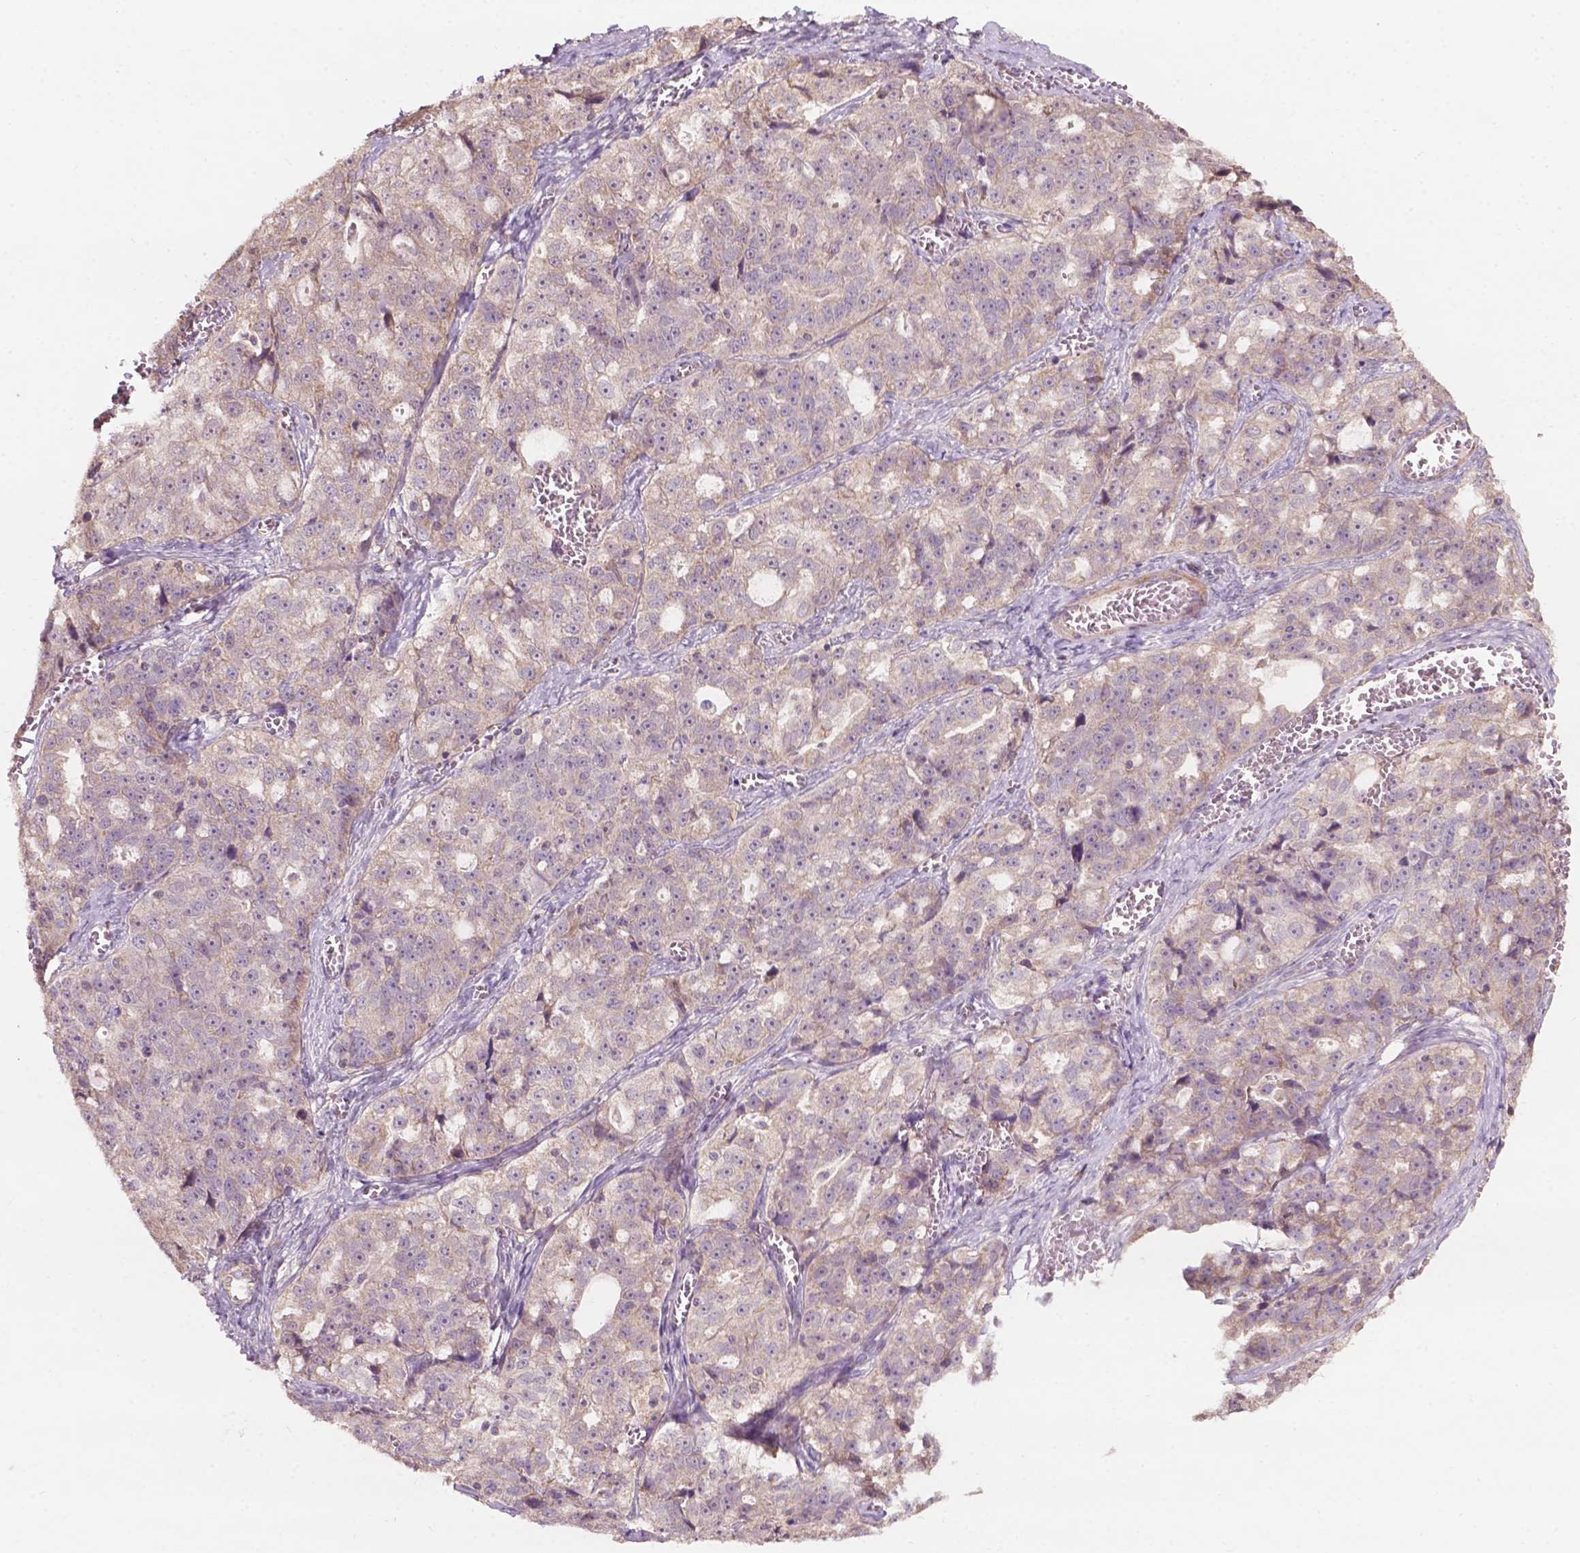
{"staining": {"intensity": "weak", "quantity": ">75%", "location": "cytoplasmic/membranous"}, "tissue": "ovarian cancer", "cell_type": "Tumor cells", "image_type": "cancer", "snomed": [{"axis": "morphology", "description": "Cystadenocarcinoma, serous, NOS"}, {"axis": "topography", "description": "Ovary"}], "caption": "Protein staining of ovarian serous cystadenocarcinoma tissue demonstrates weak cytoplasmic/membranous expression in about >75% of tumor cells. (DAB (3,3'-diaminobenzidine) IHC with brightfield microscopy, high magnification).", "gene": "NDUFA10", "patient": {"sex": "female", "age": 51}}